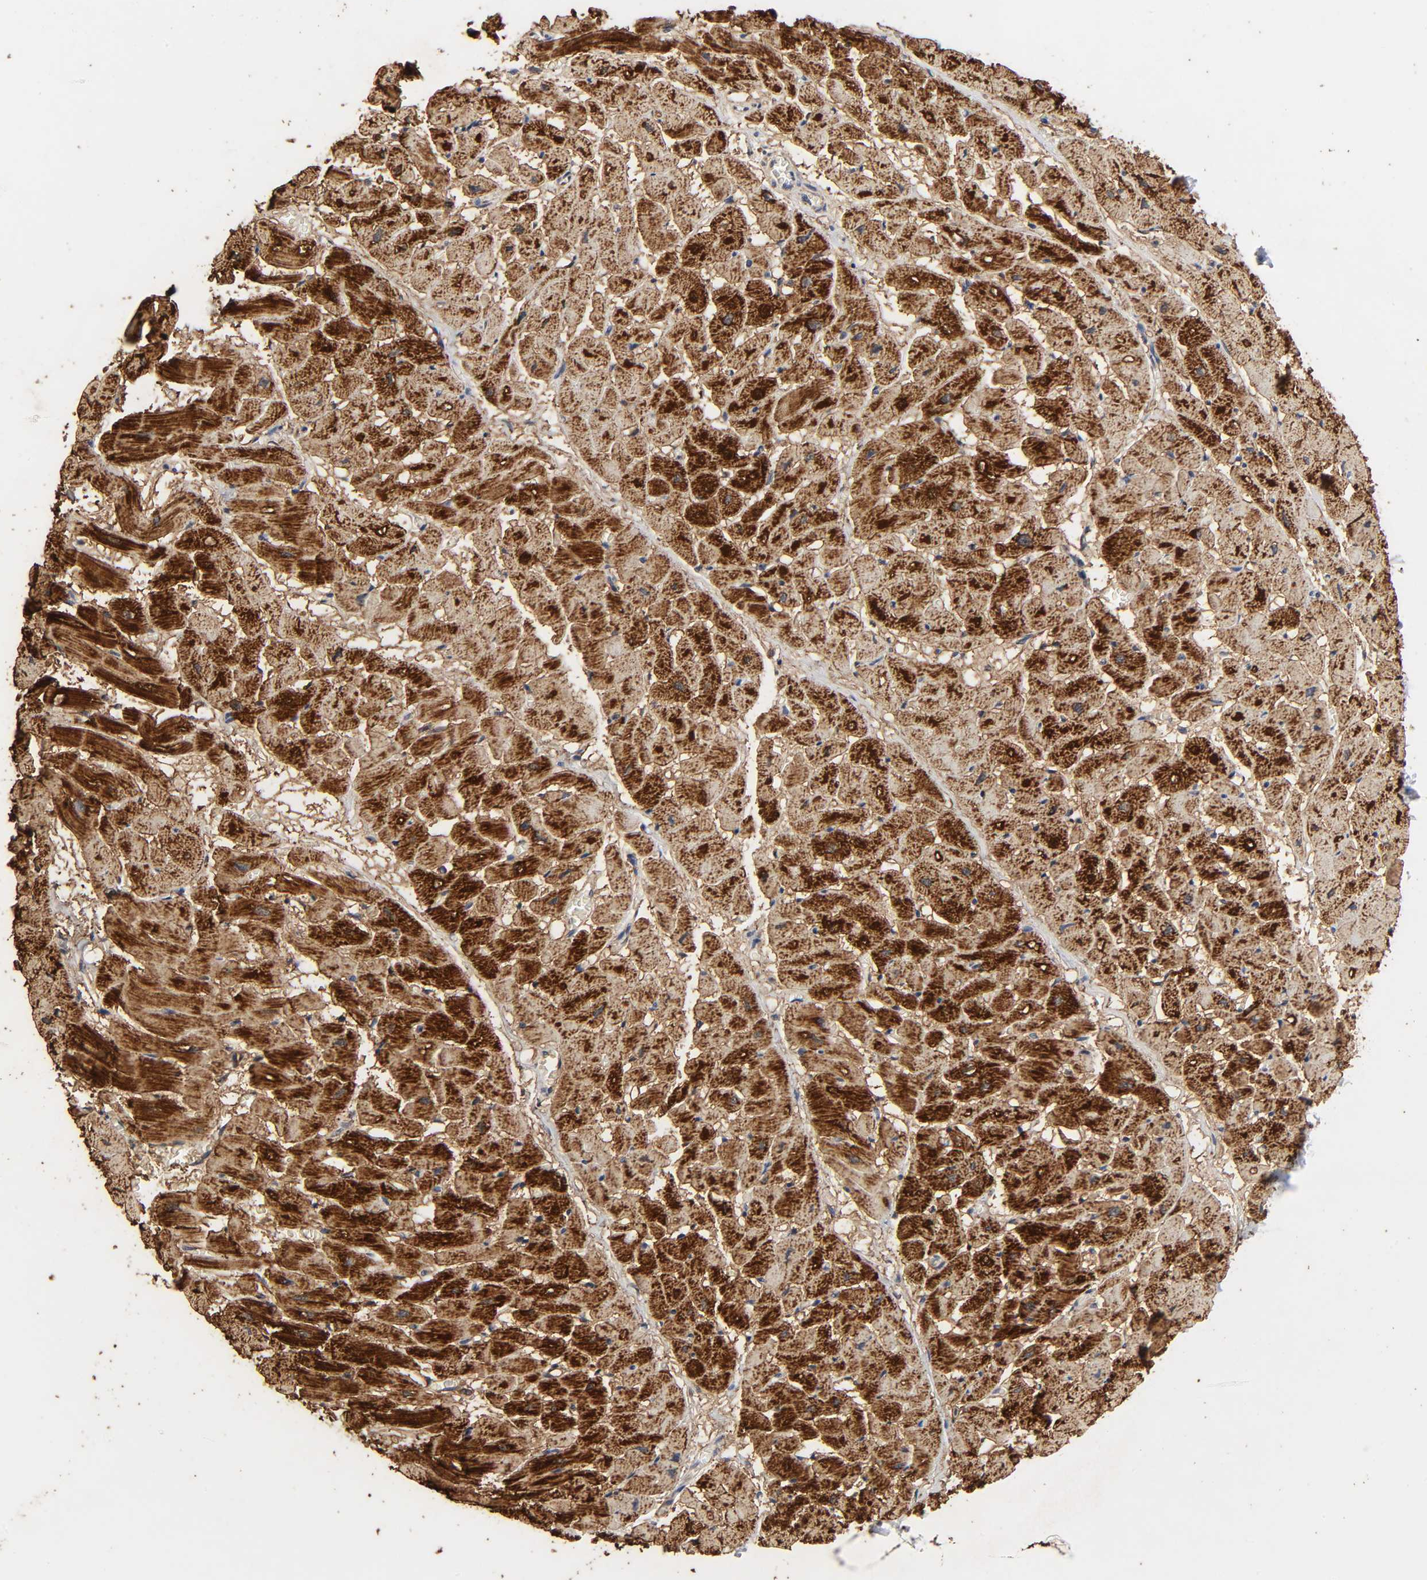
{"staining": {"intensity": "strong", "quantity": ">75%", "location": "cytoplasmic/membranous"}, "tissue": "heart muscle", "cell_type": "Cardiomyocytes", "image_type": "normal", "snomed": [{"axis": "morphology", "description": "Normal tissue, NOS"}, {"axis": "topography", "description": "Heart"}], "caption": "Protein expression by immunohistochemistry exhibits strong cytoplasmic/membranous staining in approximately >75% of cardiomyocytes in benign heart muscle. The protein of interest is stained brown, and the nuclei are stained in blue (DAB (3,3'-diaminobenzidine) IHC with brightfield microscopy, high magnification).", "gene": "COX6B1", "patient": {"sex": "male", "age": 45}}